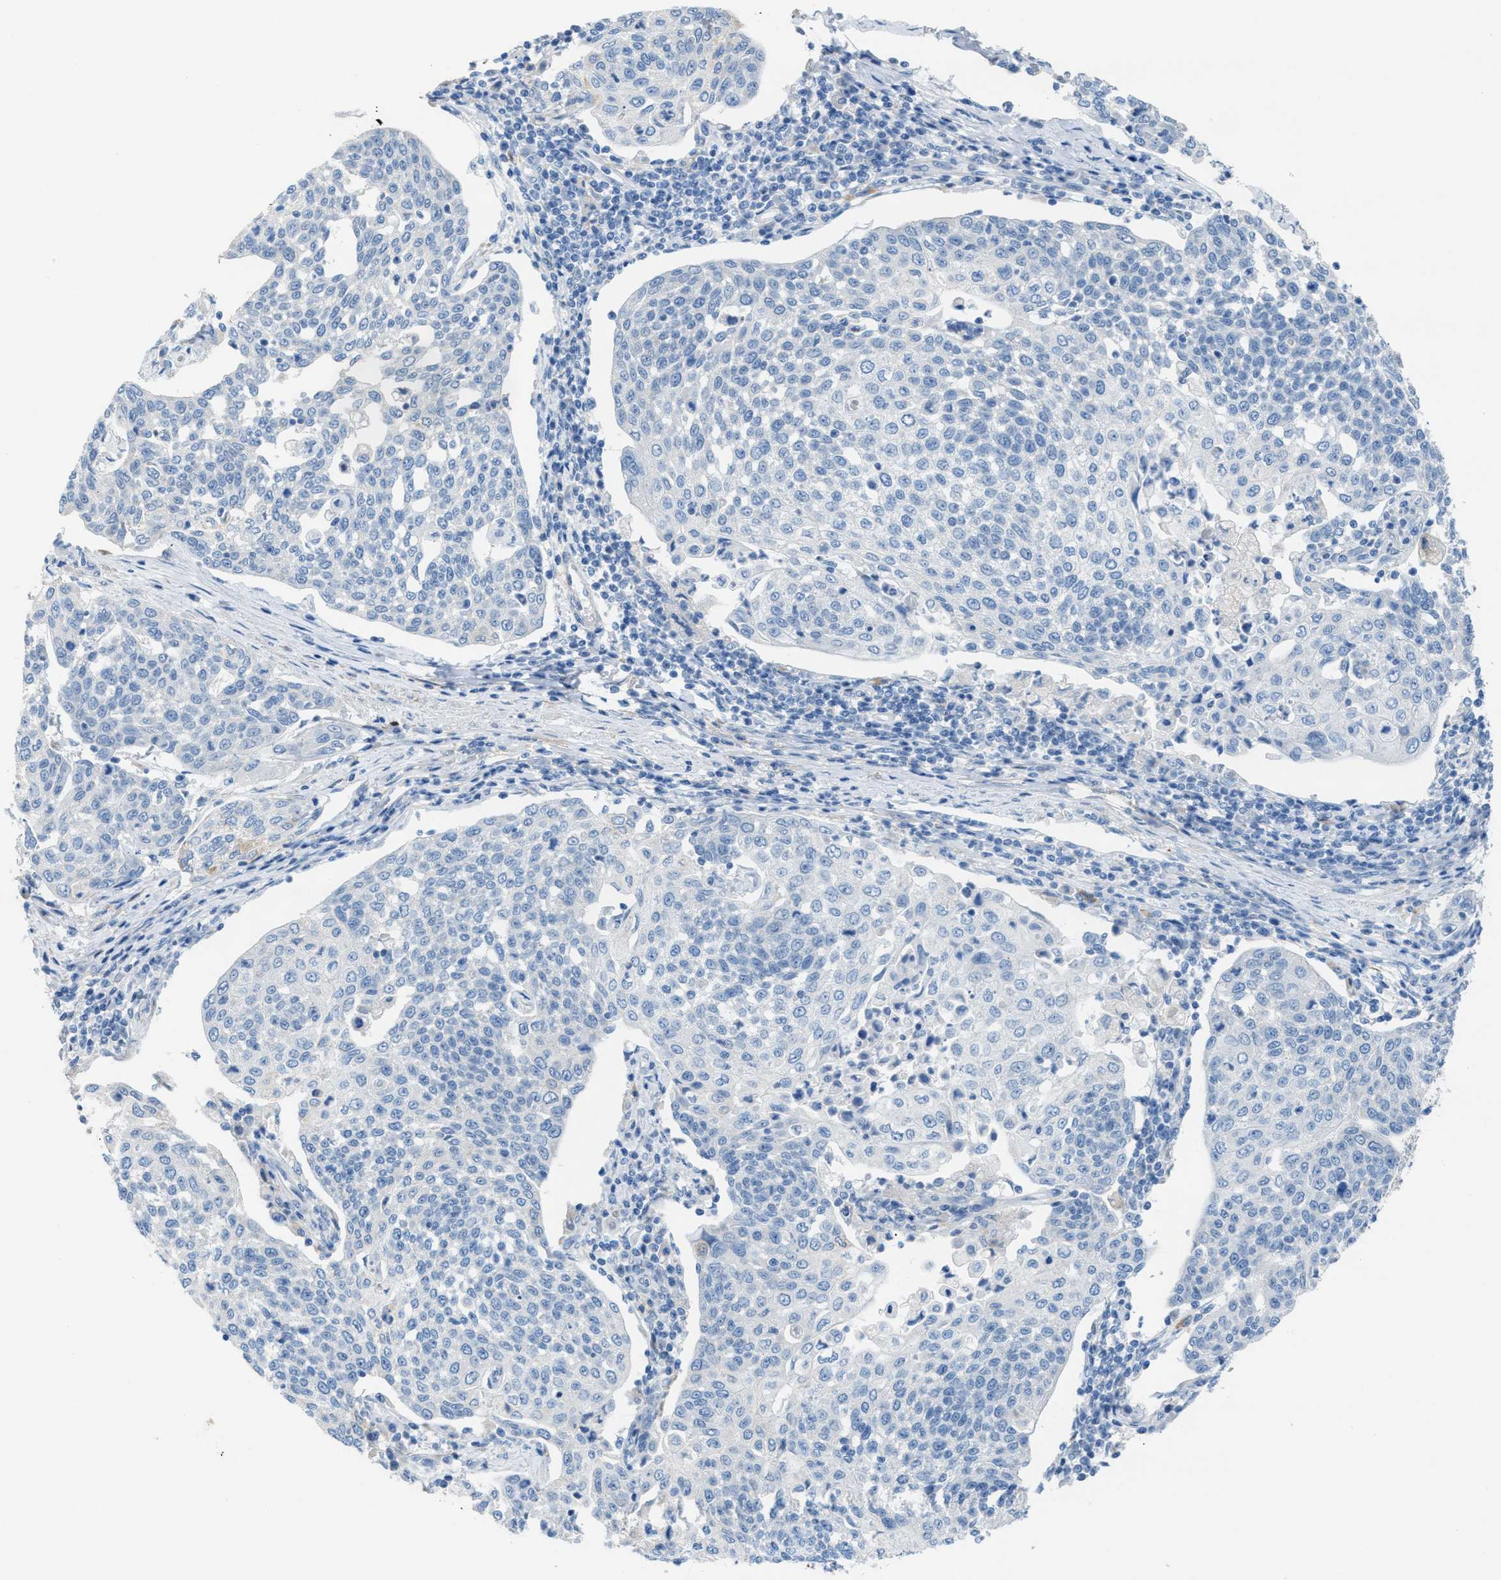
{"staining": {"intensity": "negative", "quantity": "none", "location": "none"}, "tissue": "cervical cancer", "cell_type": "Tumor cells", "image_type": "cancer", "snomed": [{"axis": "morphology", "description": "Squamous cell carcinoma, NOS"}, {"axis": "topography", "description": "Cervix"}], "caption": "DAB immunohistochemical staining of human squamous cell carcinoma (cervical) exhibits no significant expression in tumor cells. Nuclei are stained in blue.", "gene": "ASPA", "patient": {"sex": "female", "age": 34}}